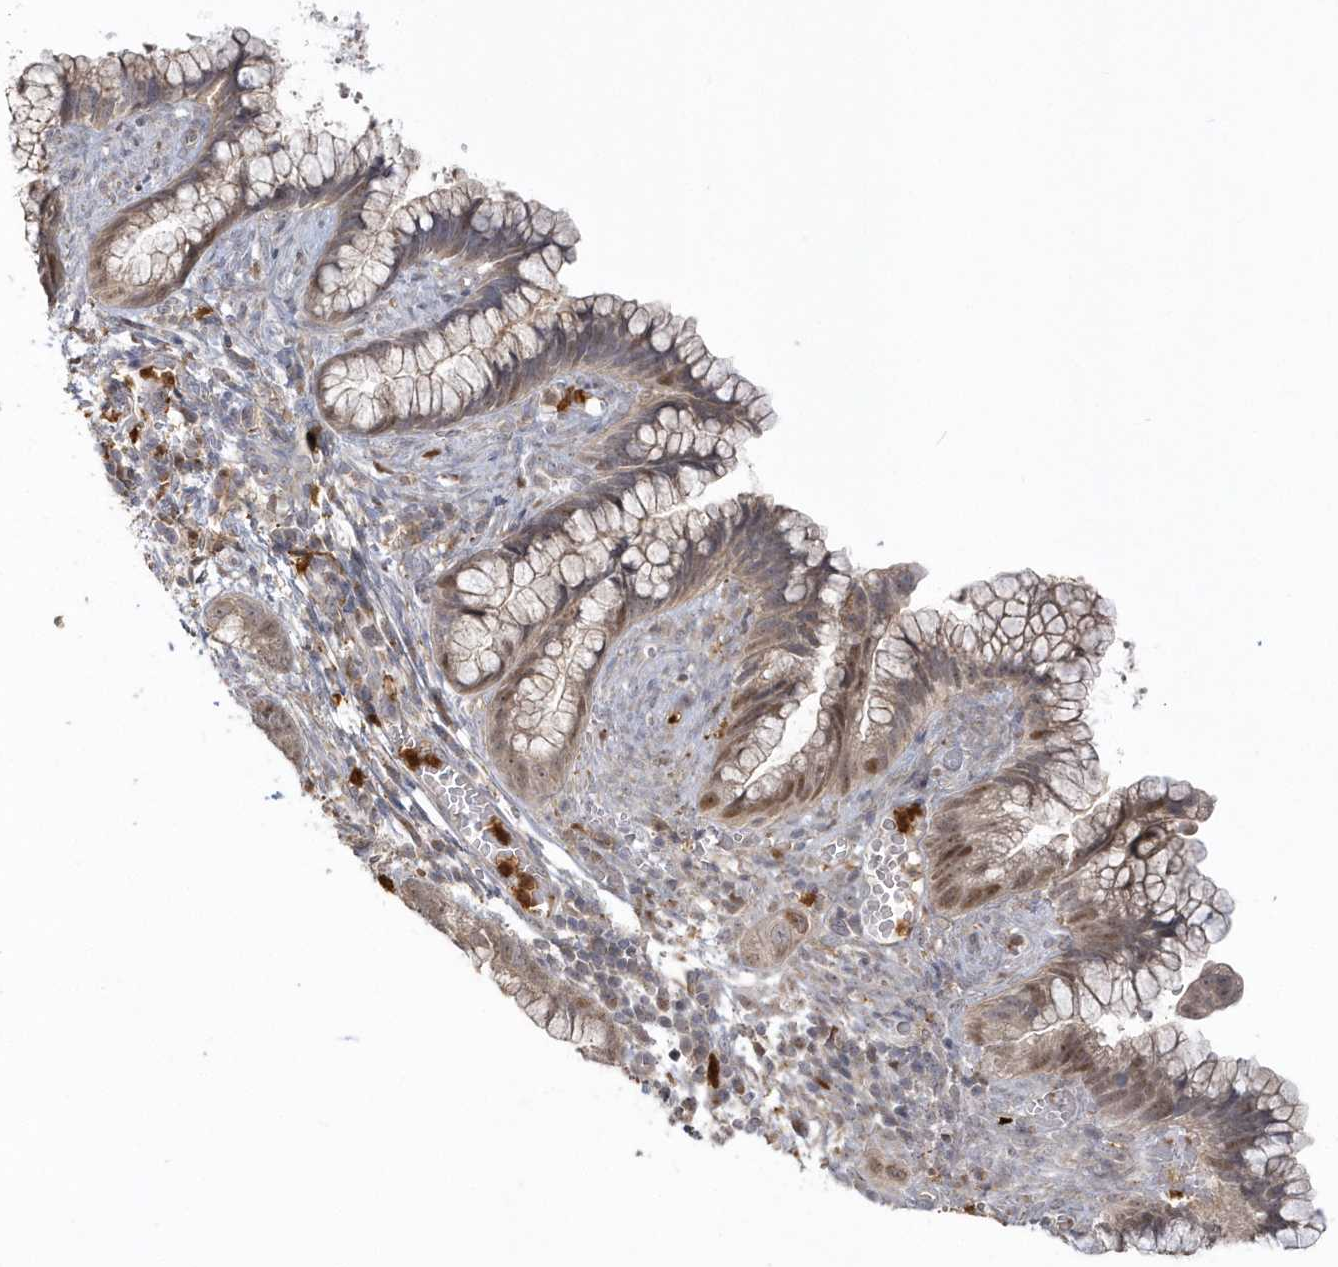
{"staining": {"intensity": "weak", "quantity": ">75%", "location": "cytoplasmic/membranous"}, "tissue": "cervical cancer", "cell_type": "Tumor cells", "image_type": "cancer", "snomed": [{"axis": "morphology", "description": "Adenocarcinoma, NOS"}, {"axis": "topography", "description": "Cervix"}], "caption": "Cervical cancer (adenocarcinoma) was stained to show a protein in brown. There is low levels of weak cytoplasmic/membranous staining in about >75% of tumor cells.", "gene": "NAF1", "patient": {"sex": "female", "age": 44}}